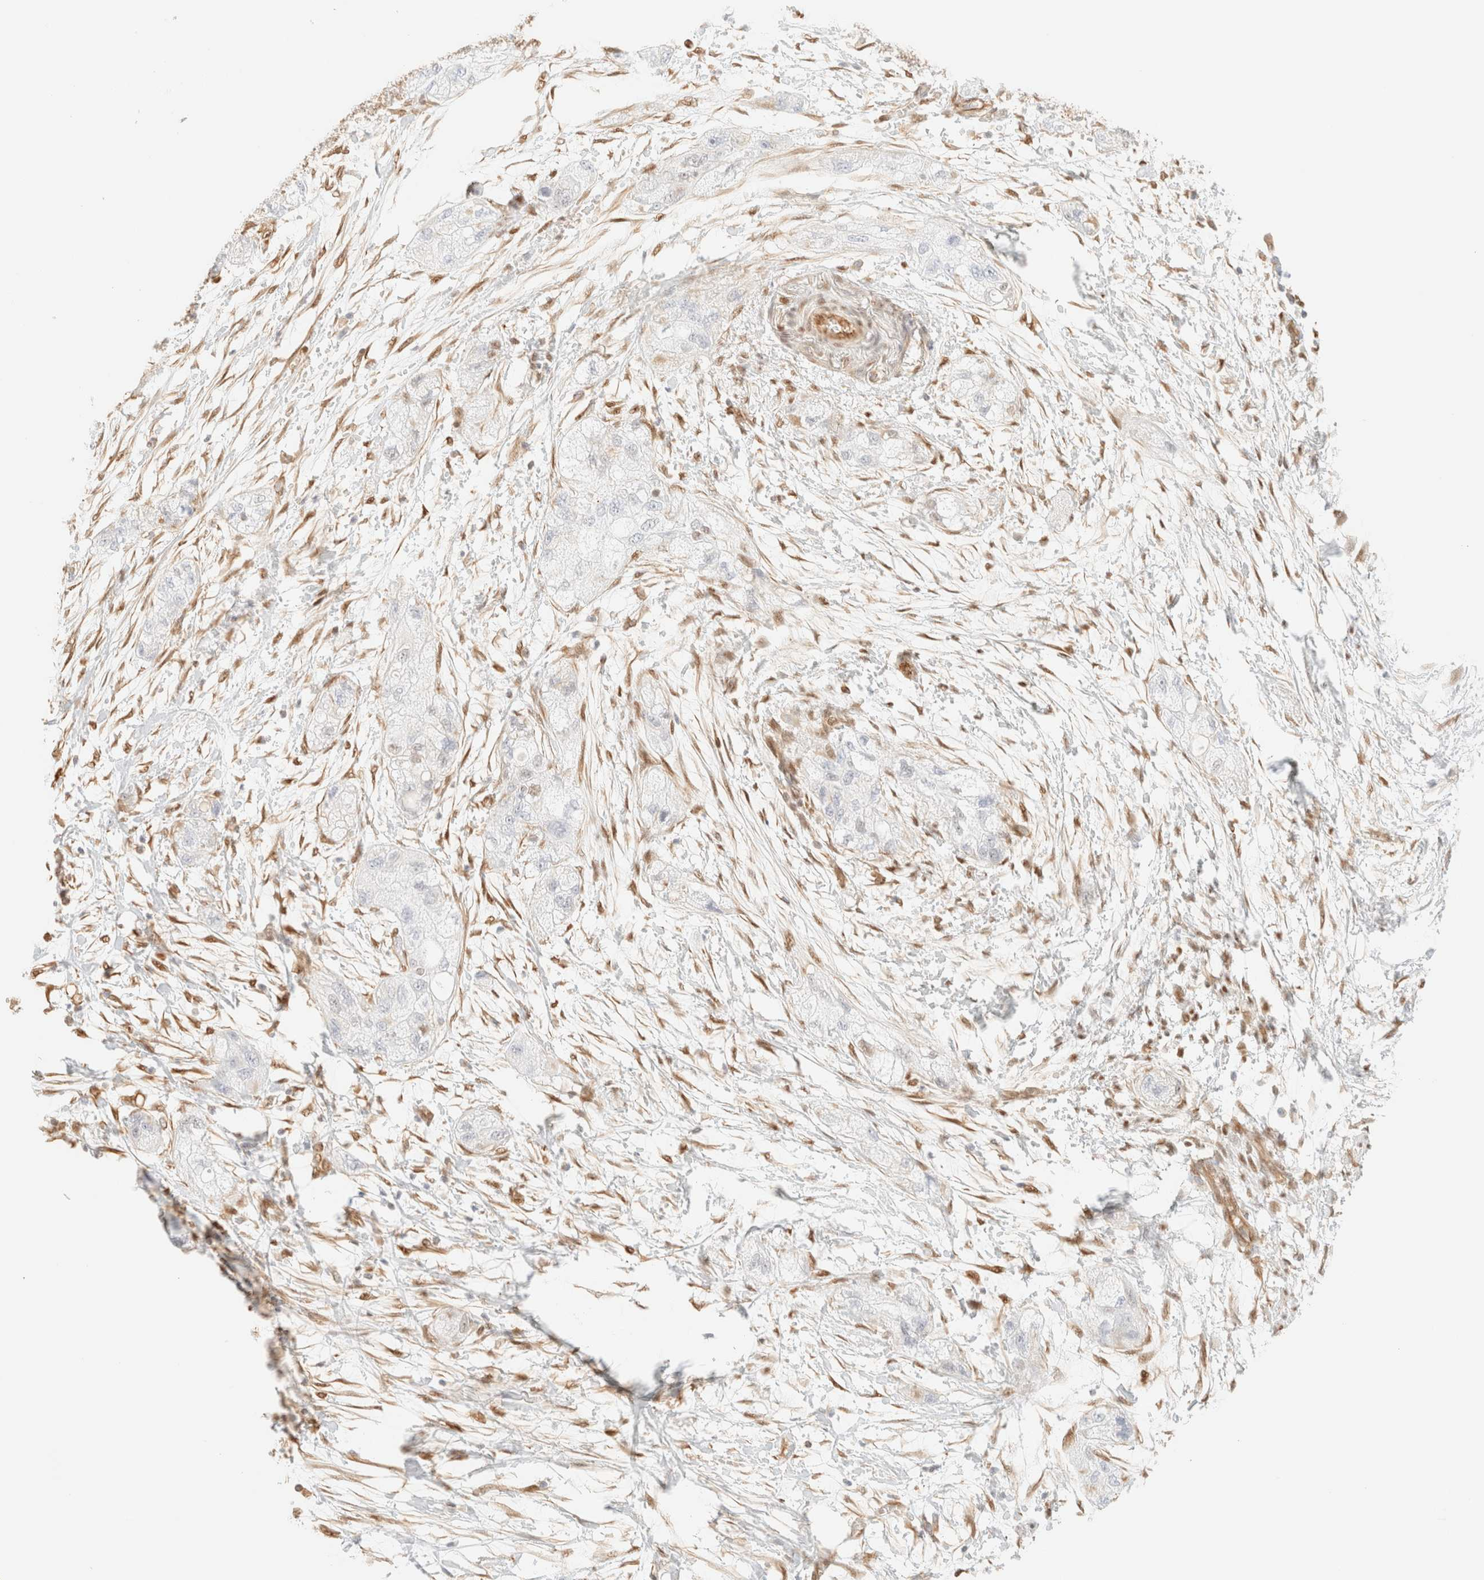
{"staining": {"intensity": "negative", "quantity": "none", "location": "none"}, "tissue": "pancreatic cancer", "cell_type": "Tumor cells", "image_type": "cancer", "snomed": [{"axis": "morphology", "description": "Adenocarcinoma, NOS"}, {"axis": "topography", "description": "Pancreas"}], "caption": "Immunohistochemistry (IHC) image of neoplastic tissue: human pancreatic adenocarcinoma stained with DAB (3,3'-diaminobenzidine) displays no significant protein staining in tumor cells. (Immunohistochemistry (IHC), brightfield microscopy, high magnification).", "gene": "ZSCAN18", "patient": {"sex": "female", "age": 78}}